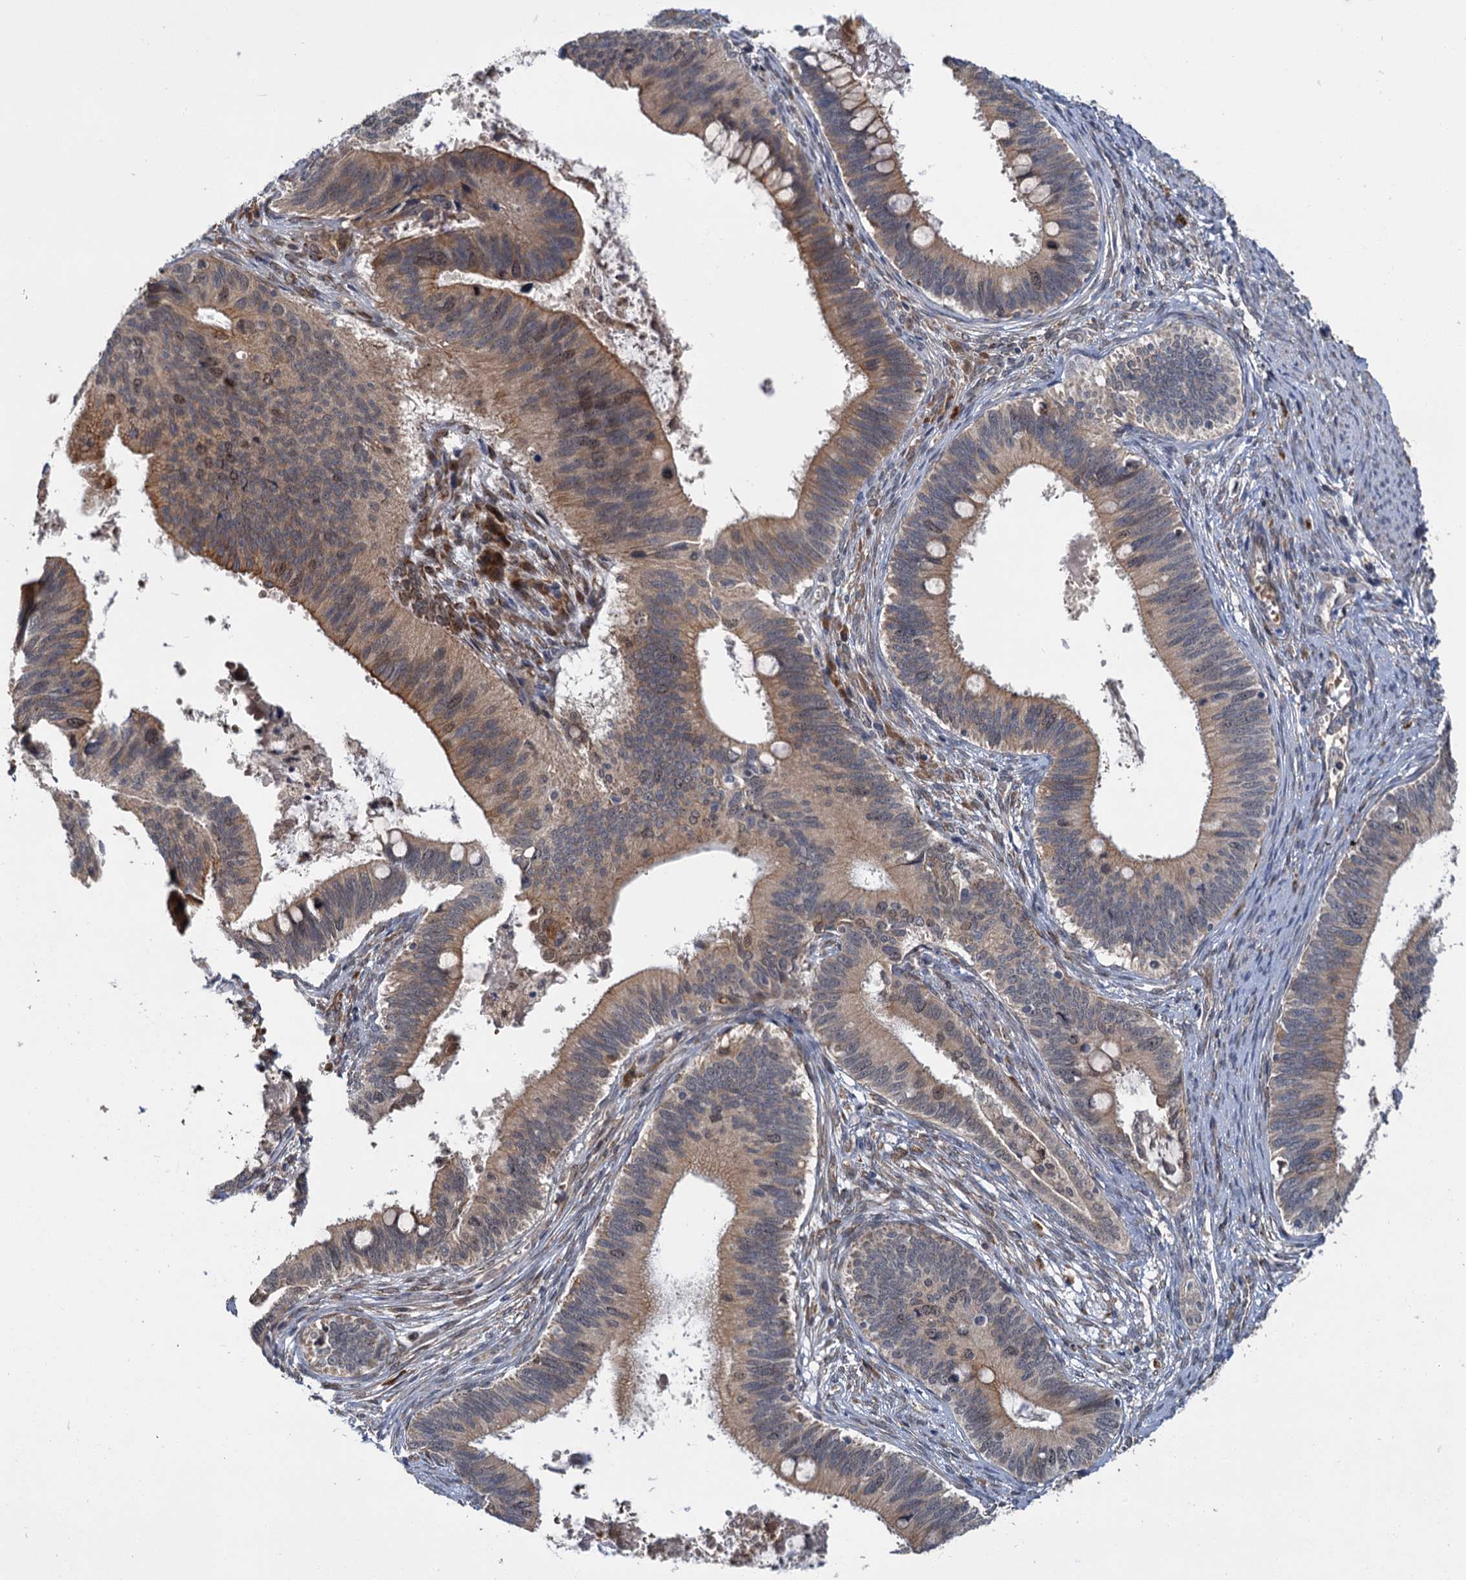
{"staining": {"intensity": "moderate", "quantity": "25%-75%", "location": "cytoplasmic/membranous"}, "tissue": "cervical cancer", "cell_type": "Tumor cells", "image_type": "cancer", "snomed": [{"axis": "morphology", "description": "Adenocarcinoma, NOS"}, {"axis": "topography", "description": "Cervix"}], "caption": "Moderate cytoplasmic/membranous expression for a protein is seen in about 25%-75% of tumor cells of adenocarcinoma (cervical) using immunohistochemistry.", "gene": "APBA2", "patient": {"sex": "female", "age": 42}}